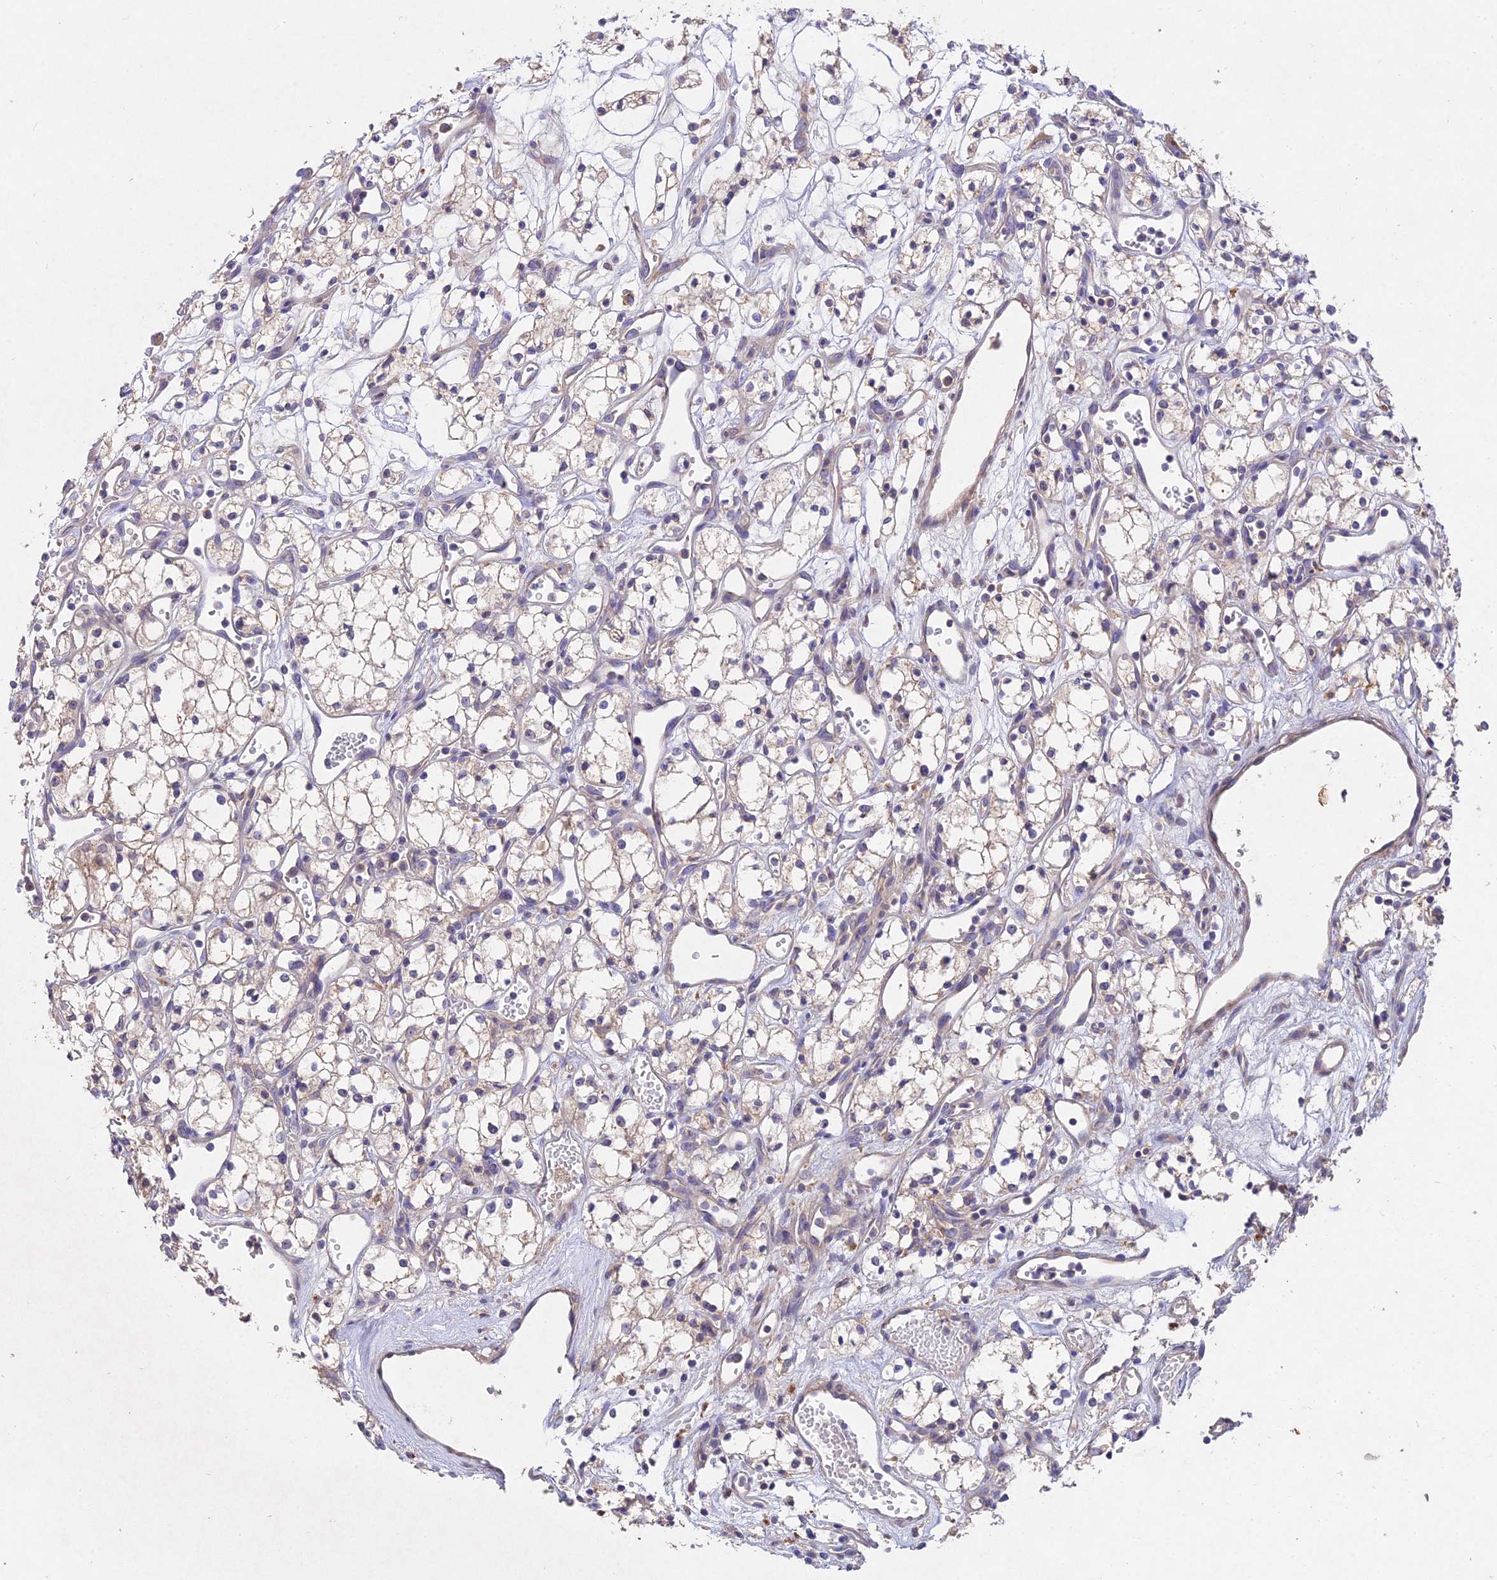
{"staining": {"intensity": "negative", "quantity": "none", "location": "none"}, "tissue": "renal cancer", "cell_type": "Tumor cells", "image_type": "cancer", "snomed": [{"axis": "morphology", "description": "Adenocarcinoma, NOS"}, {"axis": "topography", "description": "Kidney"}], "caption": "This is a micrograph of immunohistochemistry (IHC) staining of renal cancer, which shows no staining in tumor cells.", "gene": "SLC26A4", "patient": {"sex": "male", "age": 59}}